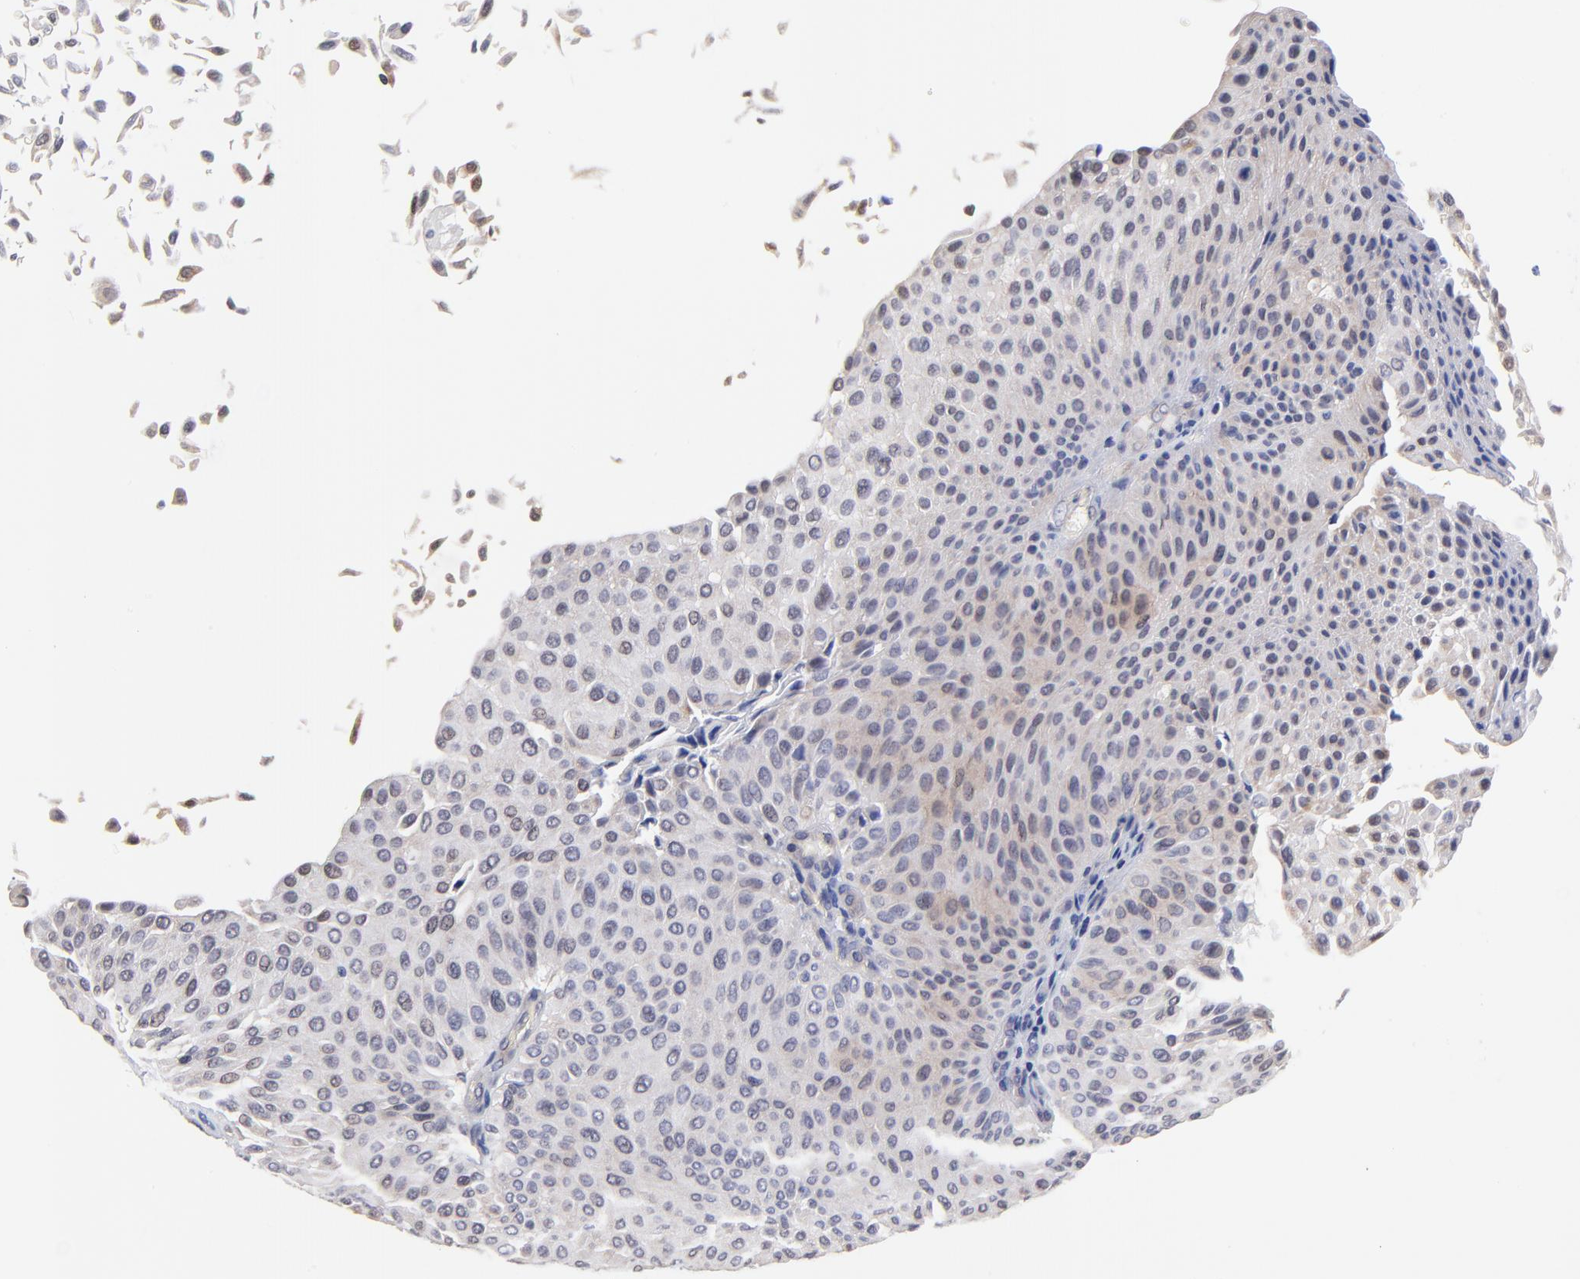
{"staining": {"intensity": "negative", "quantity": "none", "location": "none"}, "tissue": "urothelial cancer", "cell_type": "Tumor cells", "image_type": "cancer", "snomed": [{"axis": "morphology", "description": "Urothelial carcinoma, Low grade"}, {"axis": "topography", "description": "Urinary bladder"}], "caption": "A micrograph of human urothelial cancer is negative for staining in tumor cells.", "gene": "FBXO8", "patient": {"sex": "male", "age": 64}}